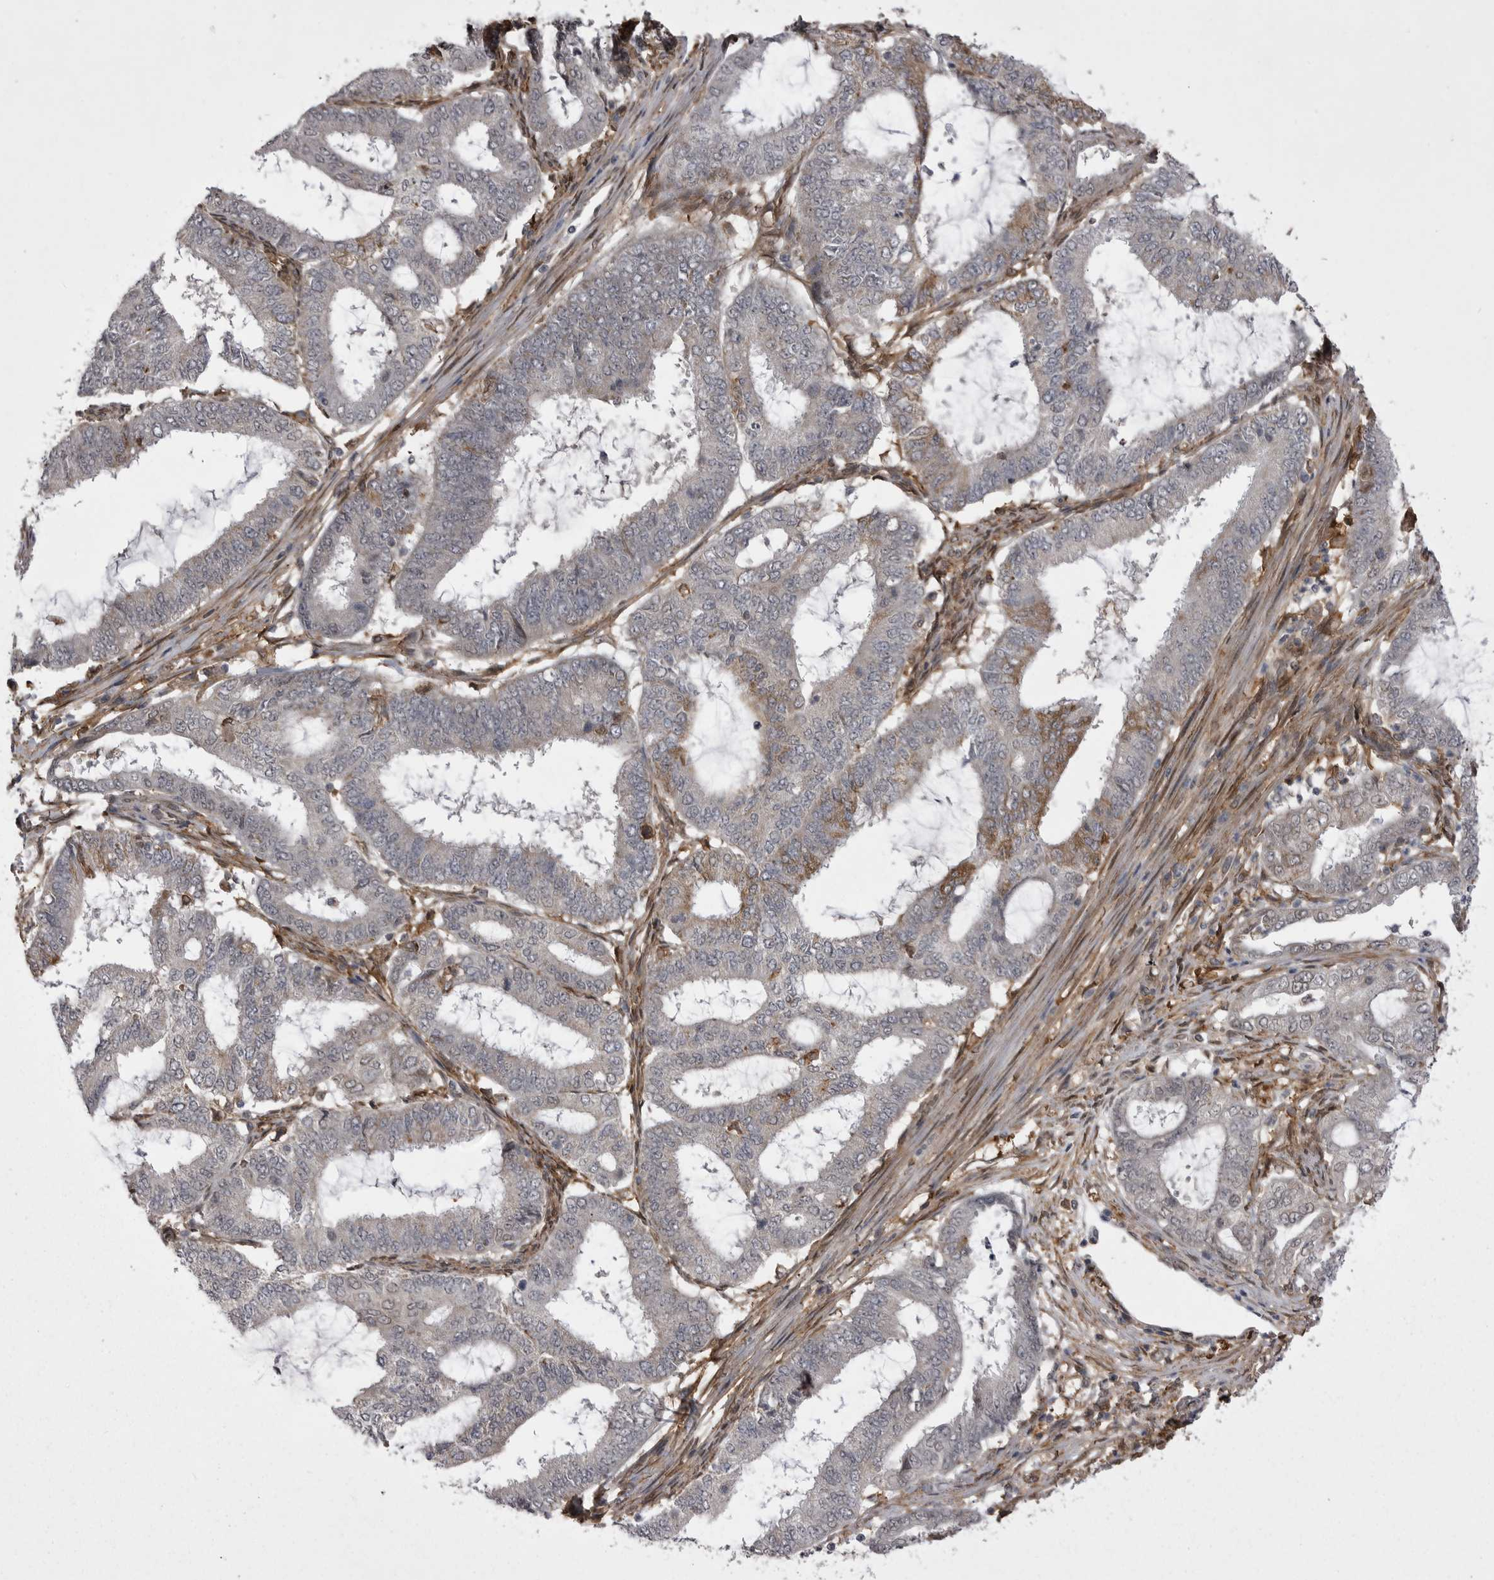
{"staining": {"intensity": "moderate", "quantity": "<25%", "location": "cytoplasmic/membranous"}, "tissue": "endometrial cancer", "cell_type": "Tumor cells", "image_type": "cancer", "snomed": [{"axis": "morphology", "description": "Adenocarcinoma, NOS"}, {"axis": "topography", "description": "Endometrium"}], "caption": "High-magnification brightfield microscopy of endometrial adenocarcinoma stained with DAB (3,3'-diaminobenzidine) (brown) and counterstained with hematoxylin (blue). tumor cells exhibit moderate cytoplasmic/membranous positivity is appreciated in approximately<25% of cells.", "gene": "ABL1", "patient": {"sex": "female", "age": 51}}